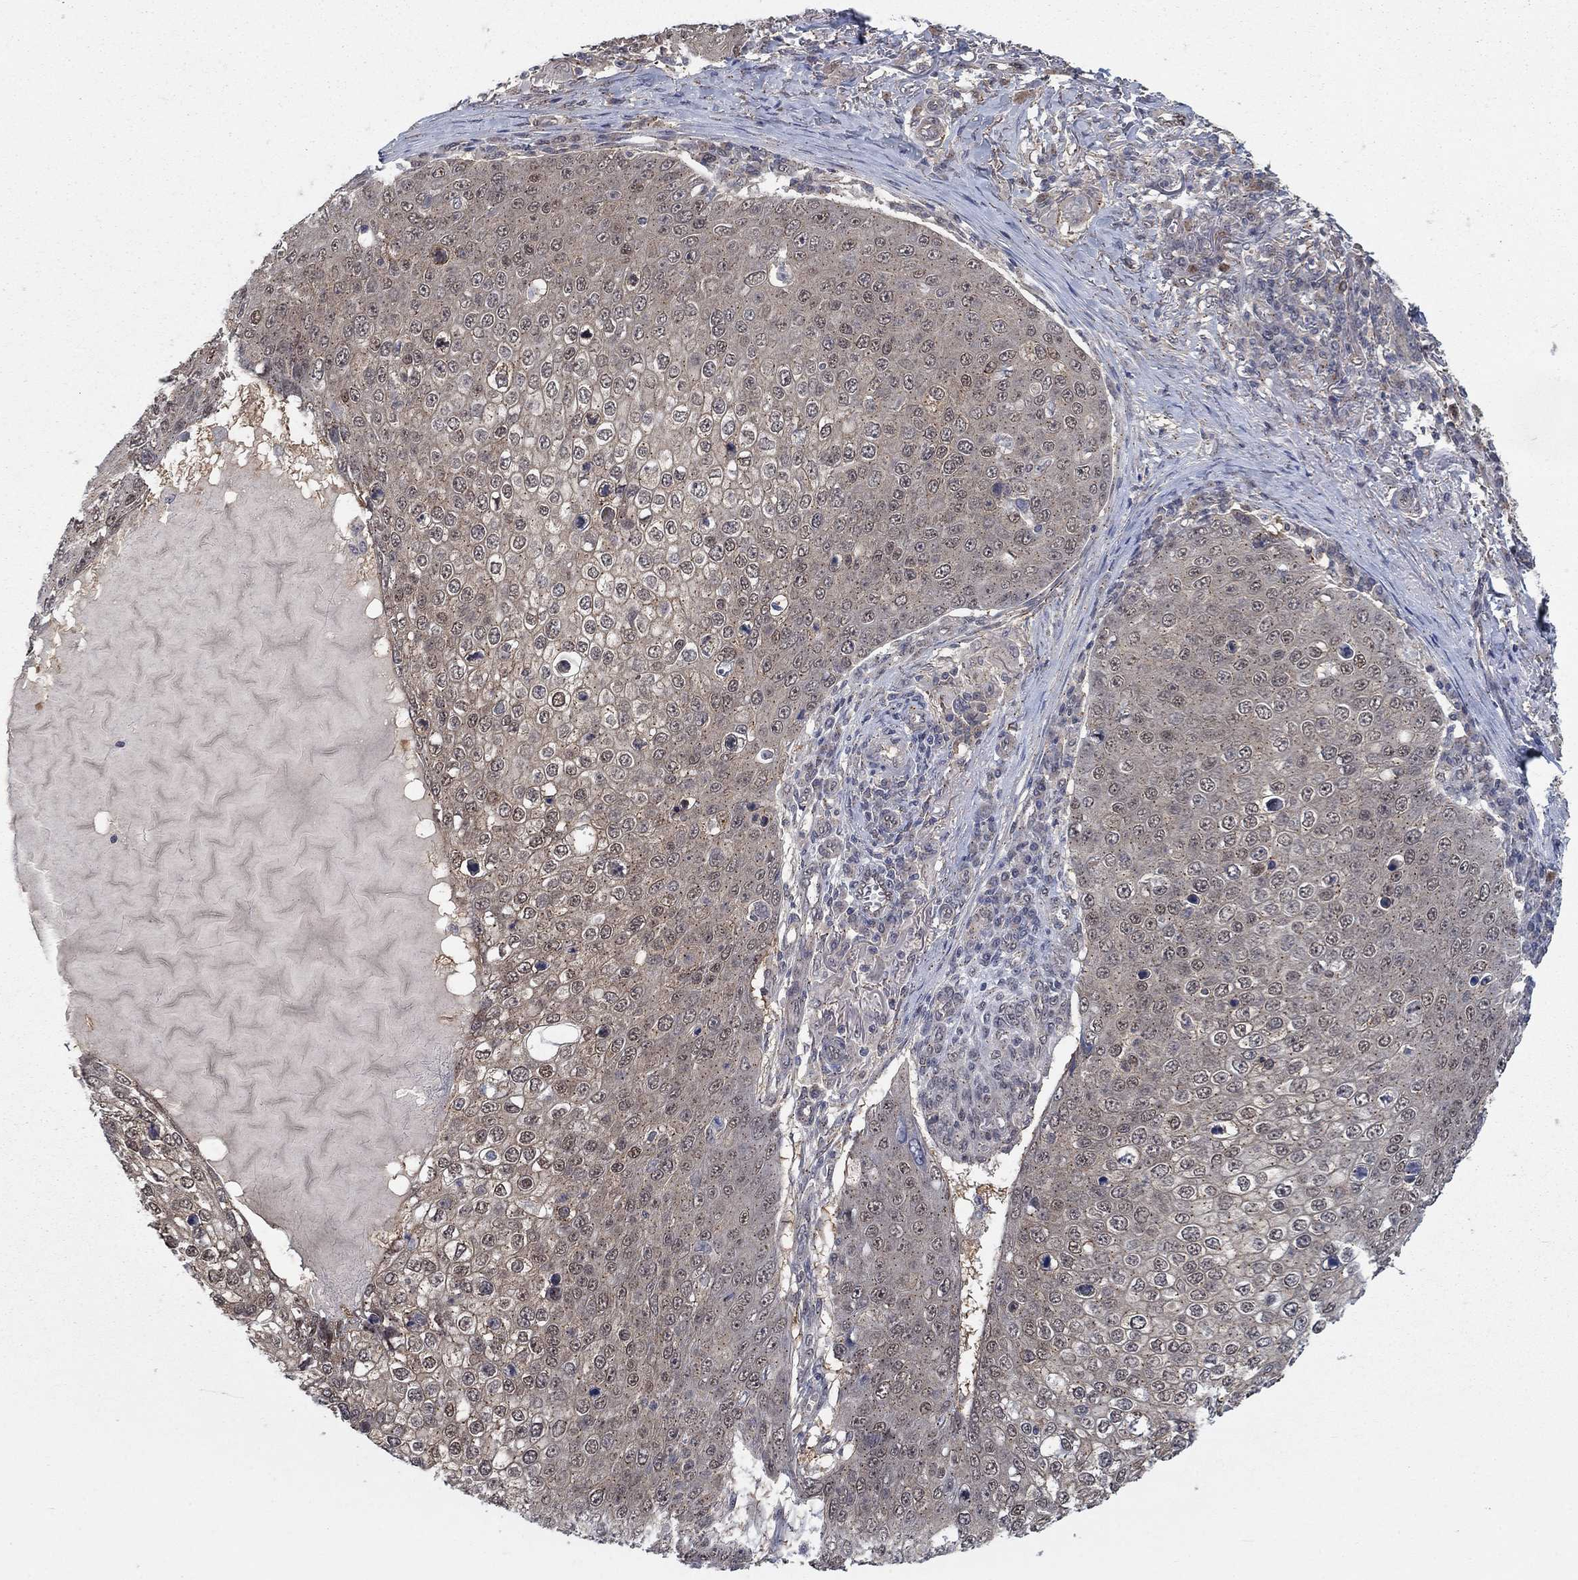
{"staining": {"intensity": "moderate", "quantity": "25%-75%", "location": "cytoplasmic/membranous"}, "tissue": "skin cancer", "cell_type": "Tumor cells", "image_type": "cancer", "snomed": [{"axis": "morphology", "description": "Squamous cell carcinoma, NOS"}, {"axis": "topography", "description": "Skin"}], "caption": "Skin cancer (squamous cell carcinoma) tissue shows moderate cytoplasmic/membranous staining in about 25%-75% of tumor cells, visualized by immunohistochemistry.", "gene": "SH3RF1", "patient": {"sex": "male", "age": 71}}